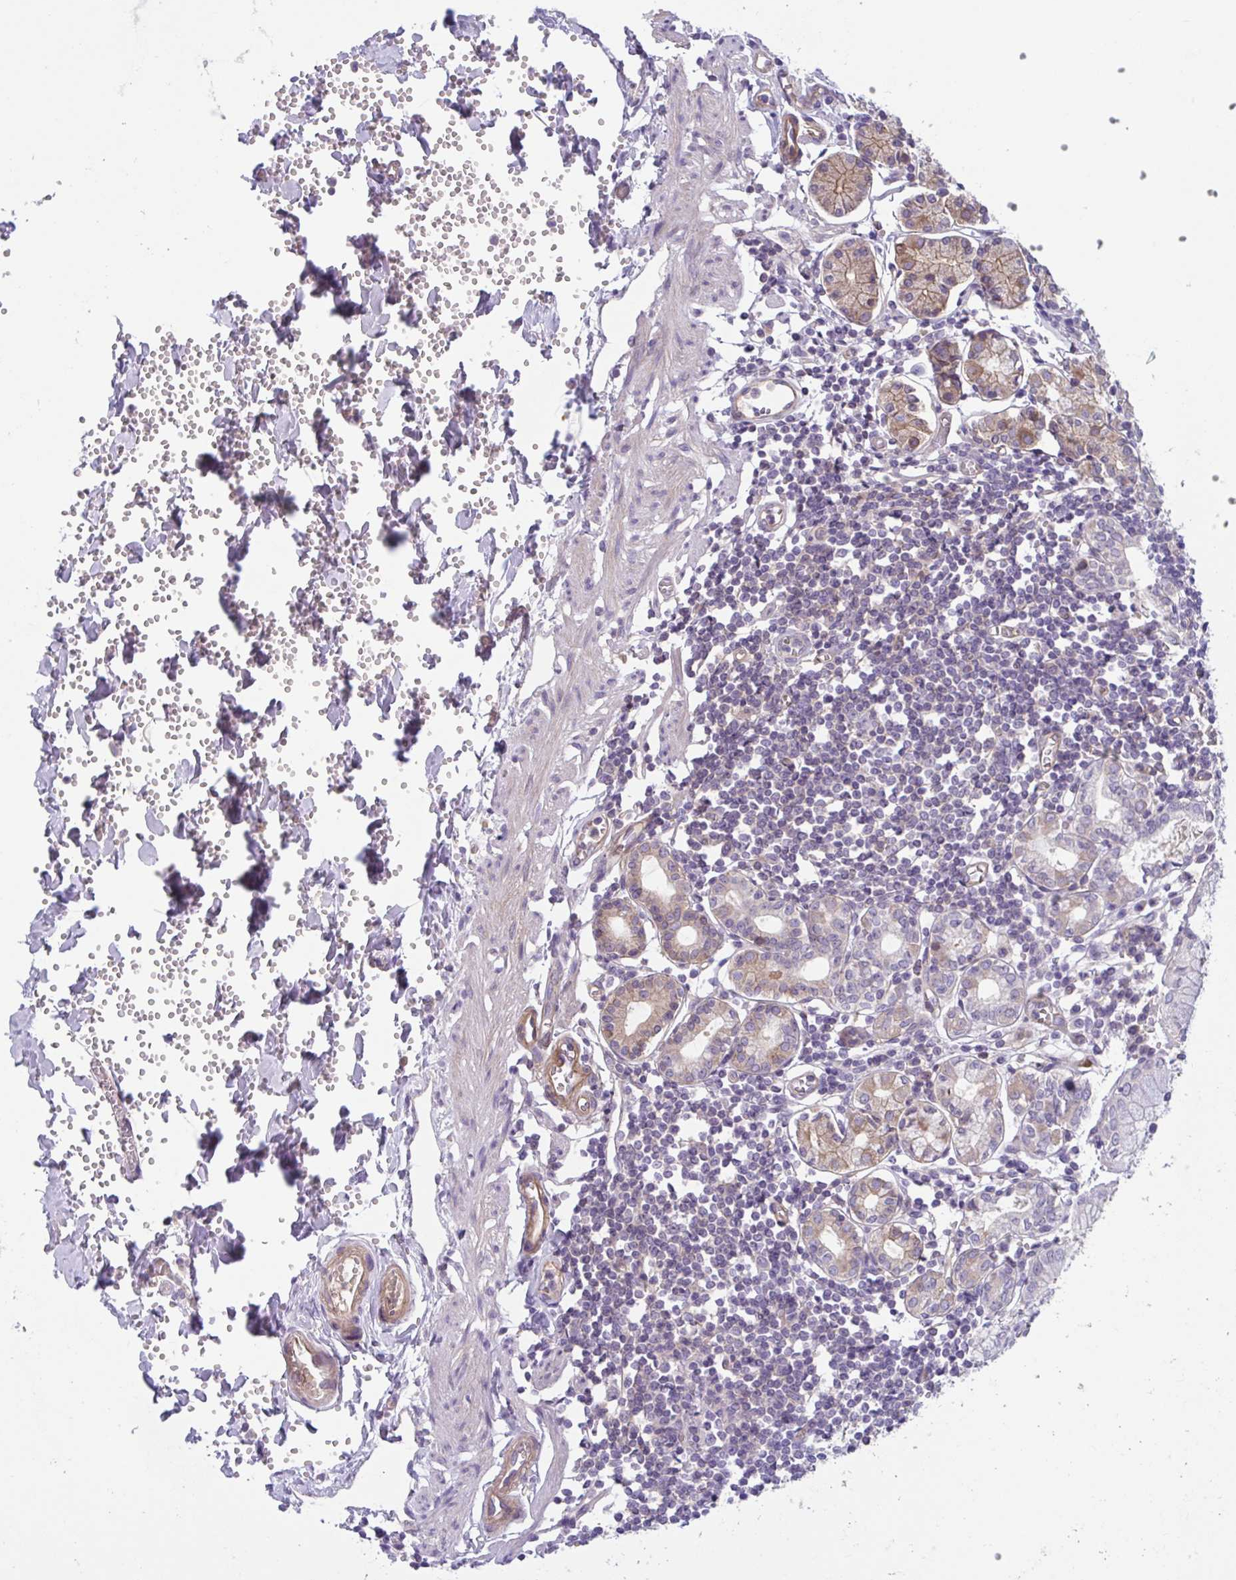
{"staining": {"intensity": "strong", "quantity": "25%-75%", "location": "cytoplasmic/membranous"}, "tissue": "stomach", "cell_type": "Glandular cells", "image_type": "normal", "snomed": [{"axis": "morphology", "description": "Normal tissue, NOS"}, {"axis": "topography", "description": "Stomach"}], "caption": "Immunohistochemical staining of normal human stomach shows 25%-75% levels of strong cytoplasmic/membranous protein positivity in approximately 25%-75% of glandular cells. Immunohistochemistry (ihc) stains the protein in brown and the nuclei are stained blue.", "gene": "TTC7B", "patient": {"sex": "female", "age": 62}}